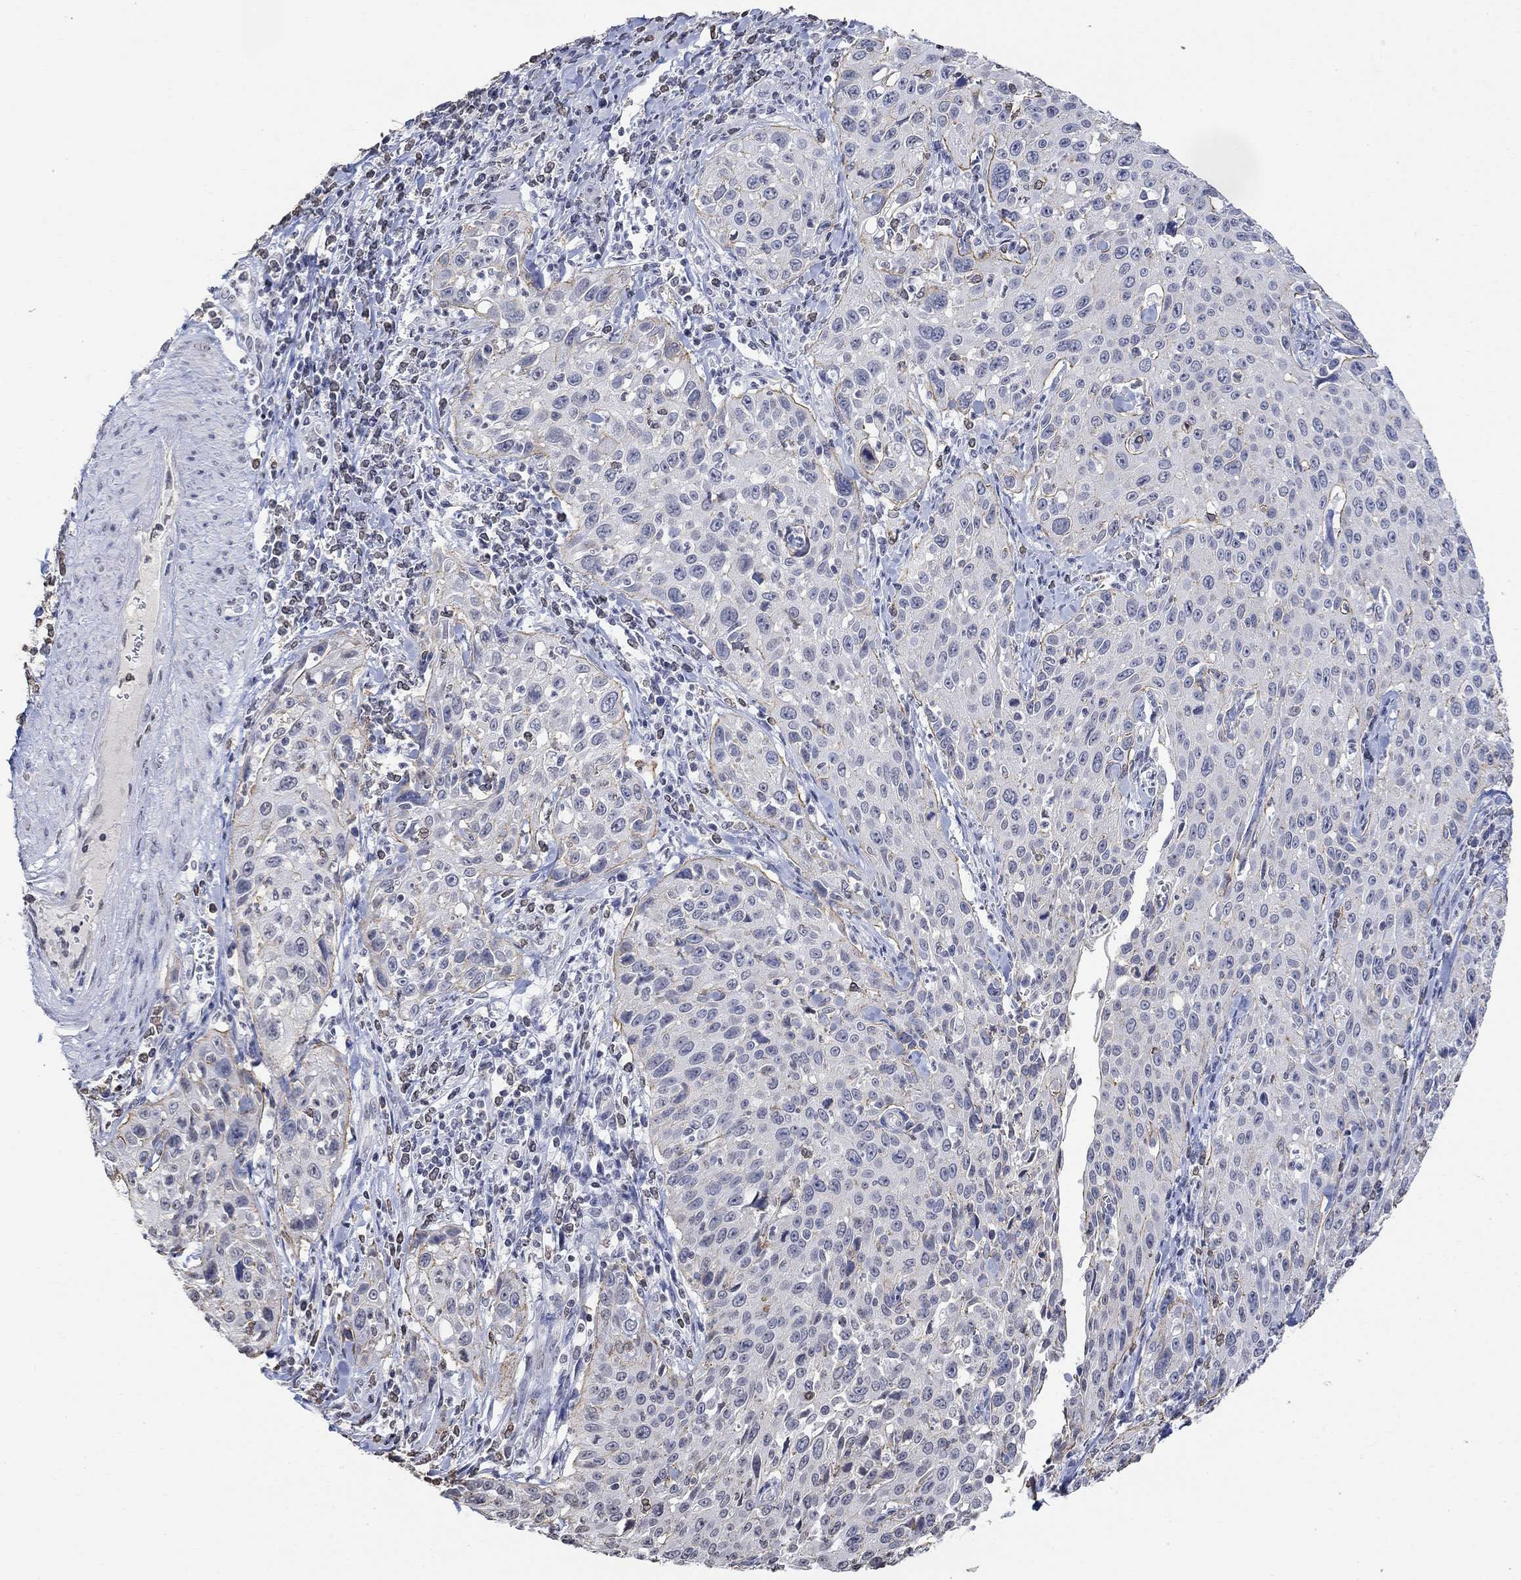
{"staining": {"intensity": "negative", "quantity": "none", "location": "none"}, "tissue": "cervical cancer", "cell_type": "Tumor cells", "image_type": "cancer", "snomed": [{"axis": "morphology", "description": "Squamous cell carcinoma, NOS"}, {"axis": "topography", "description": "Cervix"}], "caption": "Immunohistochemistry (IHC) micrograph of neoplastic tissue: human cervical cancer stained with DAB displays no significant protein expression in tumor cells.", "gene": "TMEM255A", "patient": {"sex": "female", "age": 26}}